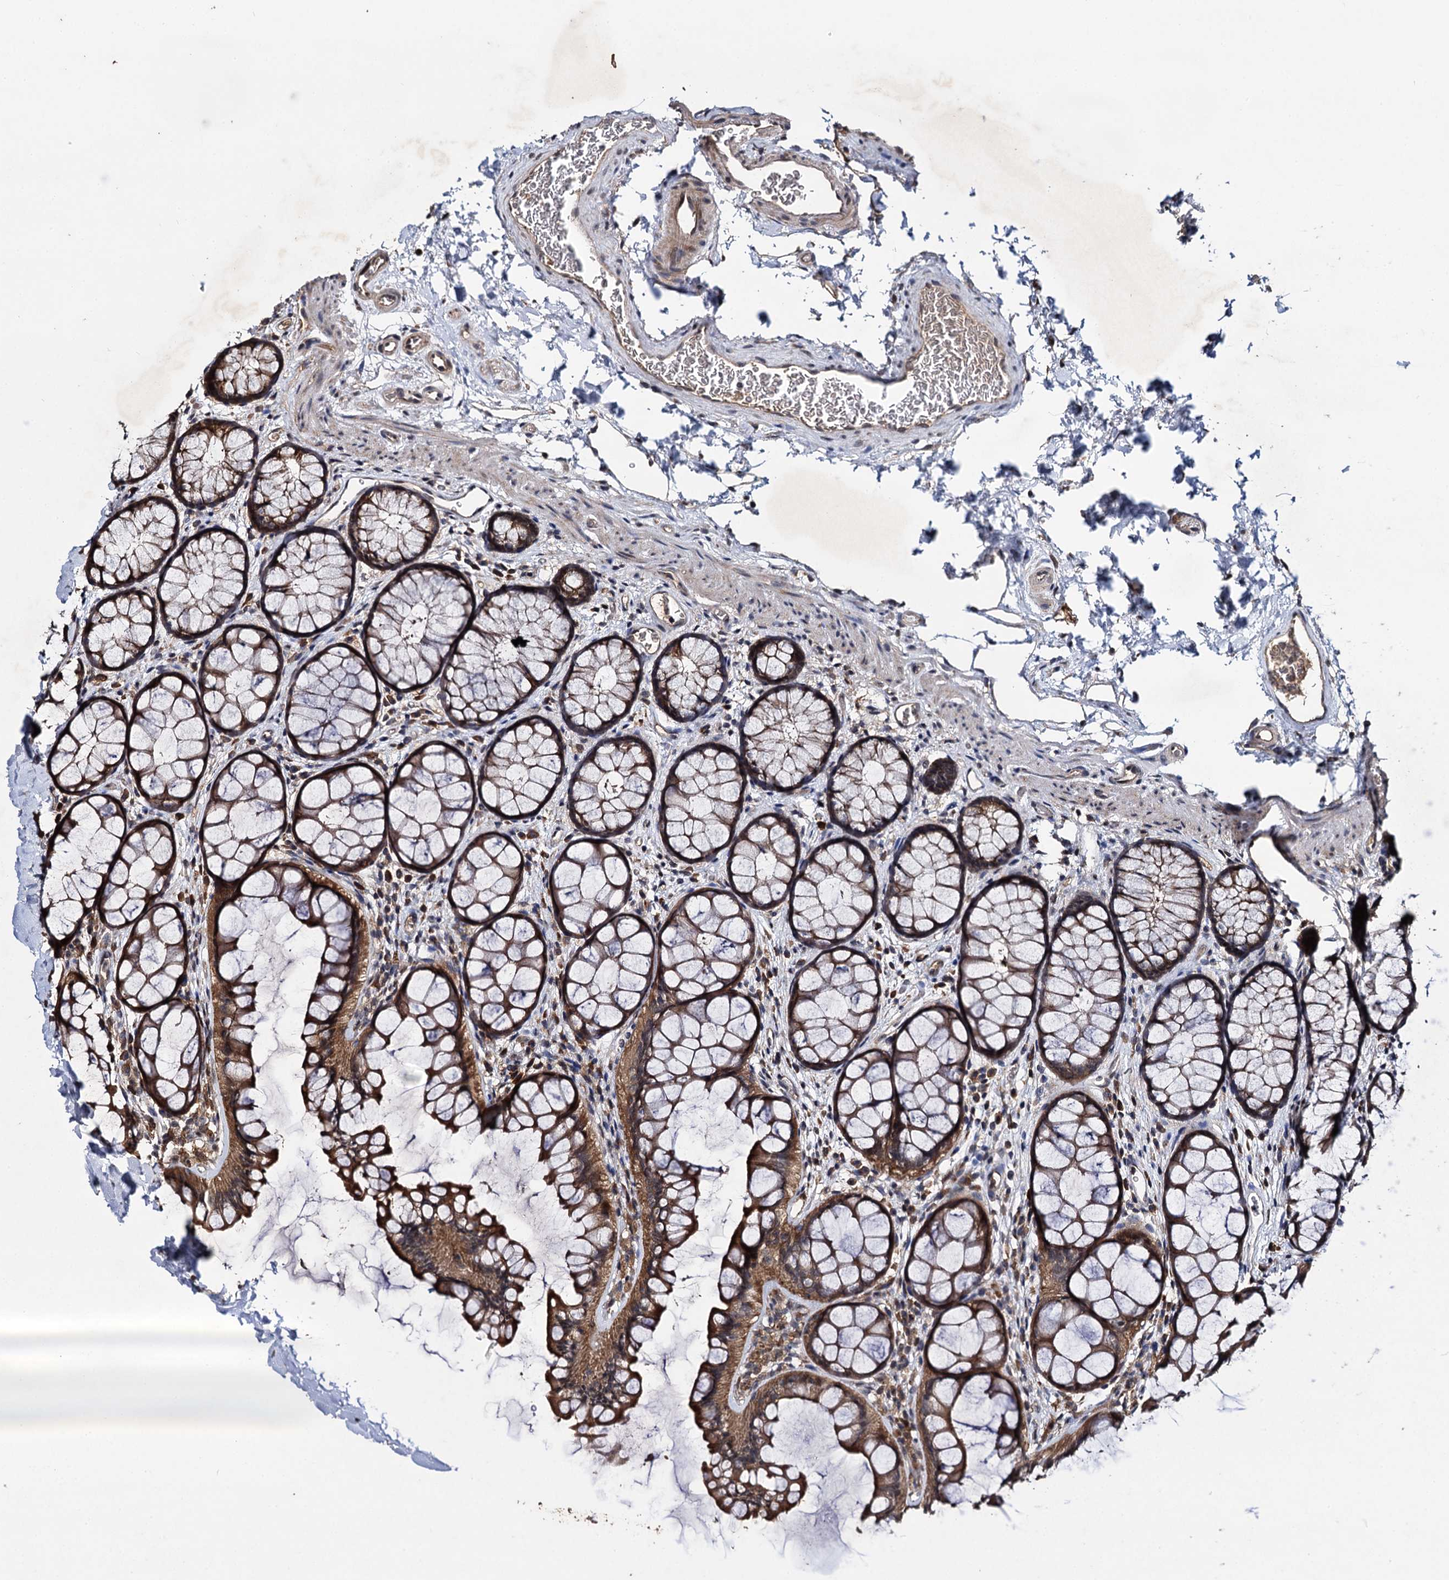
{"staining": {"intensity": "moderate", "quantity": ">75%", "location": "cytoplasmic/membranous,nuclear"}, "tissue": "colon", "cell_type": "Endothelial cells", "image_type": "normal", "snomed": [{"axis": "morphology", "description": "Normal tissue, NOS"}, {"axis": "topography", "description": "Colon"}], "caption": "A brown stain highlights moderate cytoplasmic/membranous,nuclear positivity of a protein in endothelial cells of normal colon.", "gene": "SLC46A3", "patient": {"sex": "female", "age": 82}}